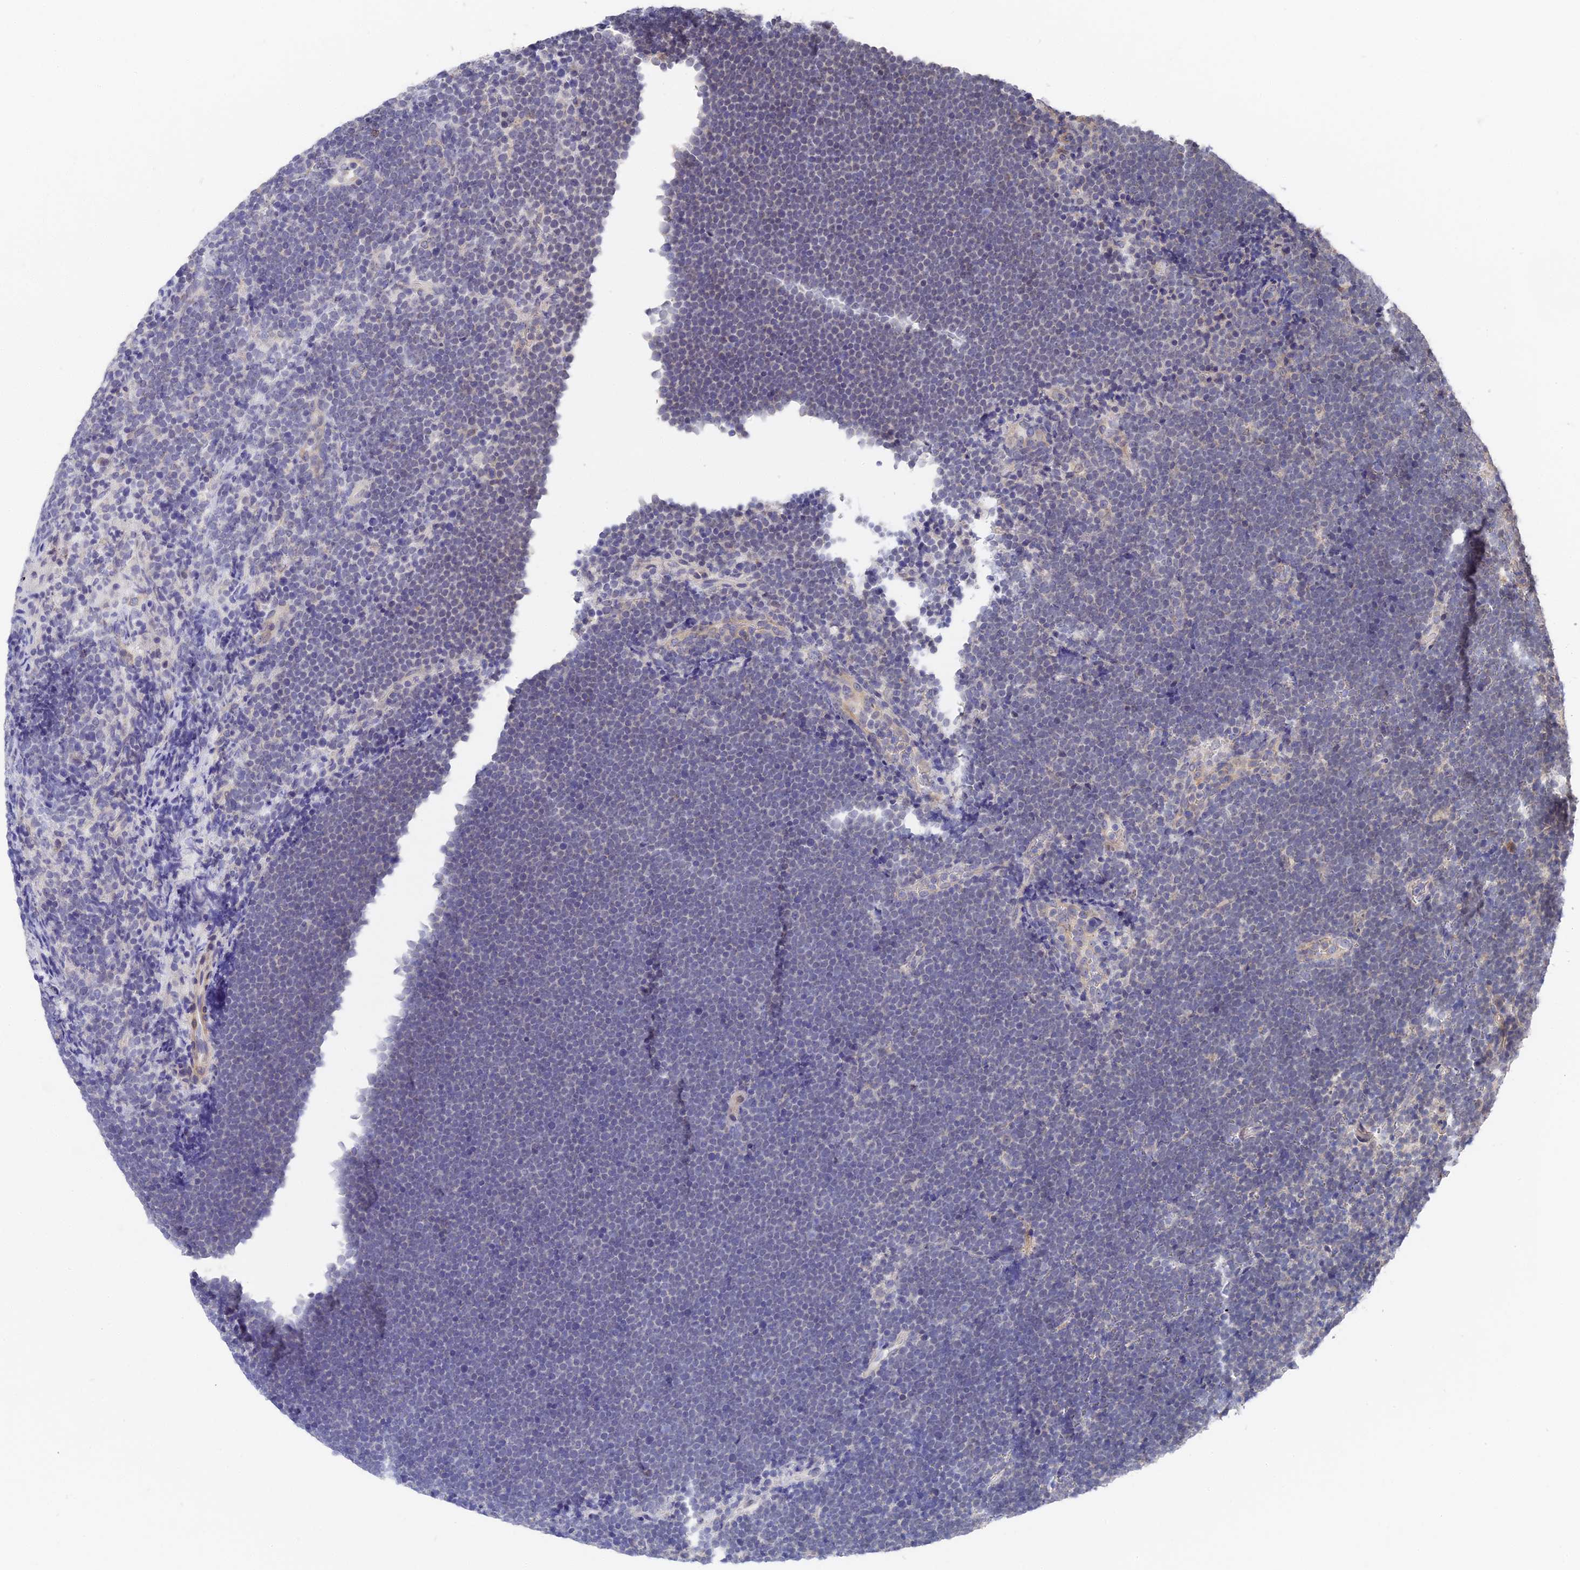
{"staining": {"intensity": "negative", "quantity": "none", "location": "none"}, "tissue": "lymphoma", "cell_type": "Tumor cells", "image_type": "cancer", "snomed": [{"axis": "morphology", "description": "Malignant lymphoma, non-Hodgkin's type, High grade"}, {"axis": "topography", "description": "Lymph node"}], "caption": "Tumor cells show no significant protein staining in lymphoma.", "gene": "CCDC113", "patient": {"sex": "male", "age": 13}}